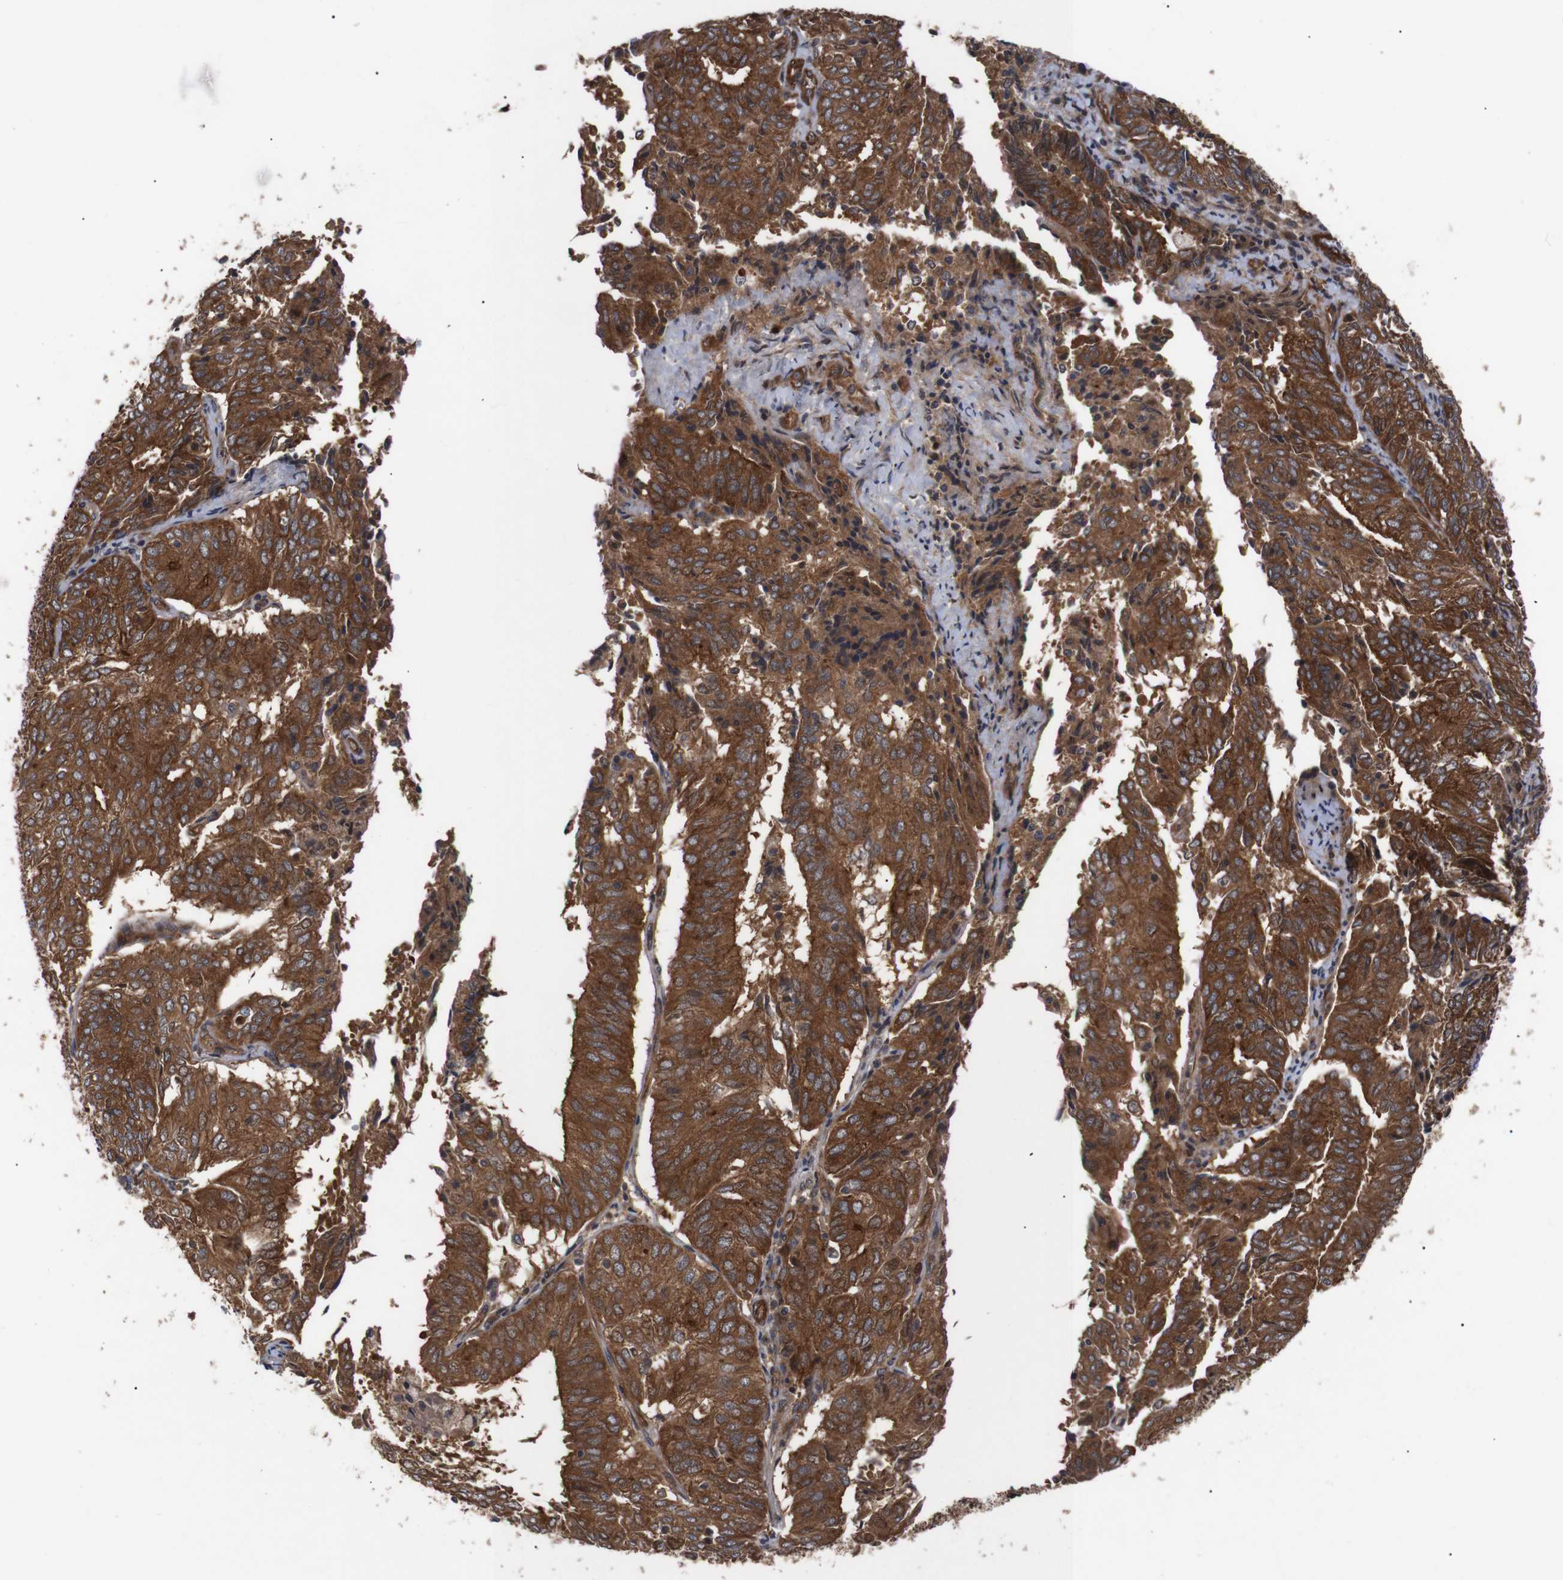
{"staining": {"intensity": "strong", "quantity": ">75%", "location": "cytoplasmic/membranous"}, "tissue": "endometrial cancer", "cell_type": "Tumor cells", "image_type": "cancer", "snomed": [{"axis": "morphology", "description": "Adenocarcinoma, NOS"}, {"axis": "topography", "description": "Uterus"}], "caption": "Protein staining of endometrial cancer (adenocarcinoma) tissue demonstrates strong cytoplasmic/membranous staining in about >75% of tumor cells.", "gene": "PAWR", "patient": {"sex": "female", "age": 60}}